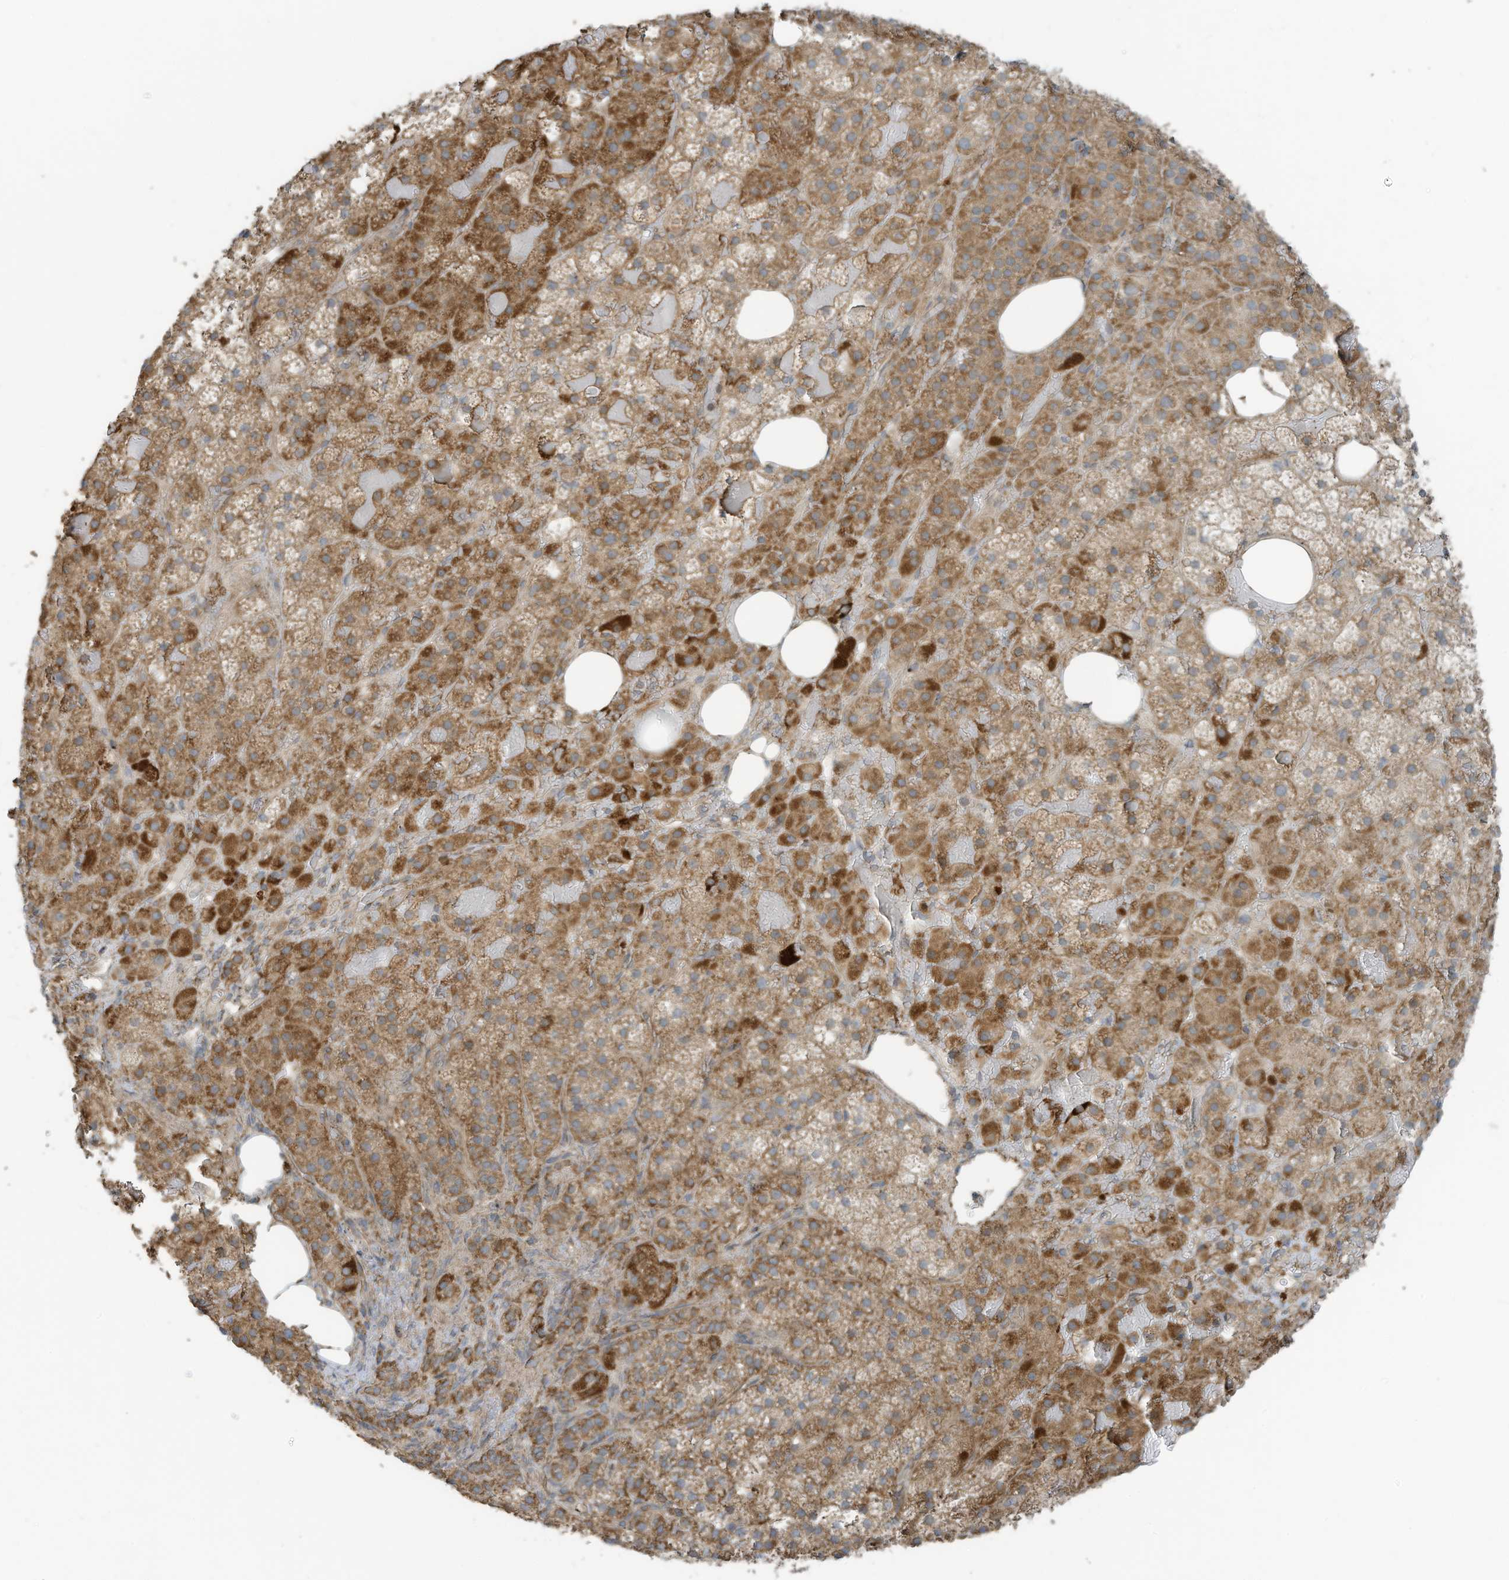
{"staining": {"intensity": "moderate", "quantity": ">75%", "location": "cytoplasmic/membranous"}, "tissue": "adrenal gland", "cell_type": "Glandular cells", "image_type": "normal", "snomed": [{"axis": "morphology", "description": "Normal tissue, NOS"}, {"axis": "topography", "description": "Adrenal gland"}], "caption": "The photomicrograph shows staining of unremarkable adrenal gland, revealing moderate cytoplasmic/membranous protein positivity (brown color) within glandular cells. (Brightfield microscopy of DAB IHC at high magnification).", "gene": "METTL6", "patient": {"sex": "female", "age": 59}}